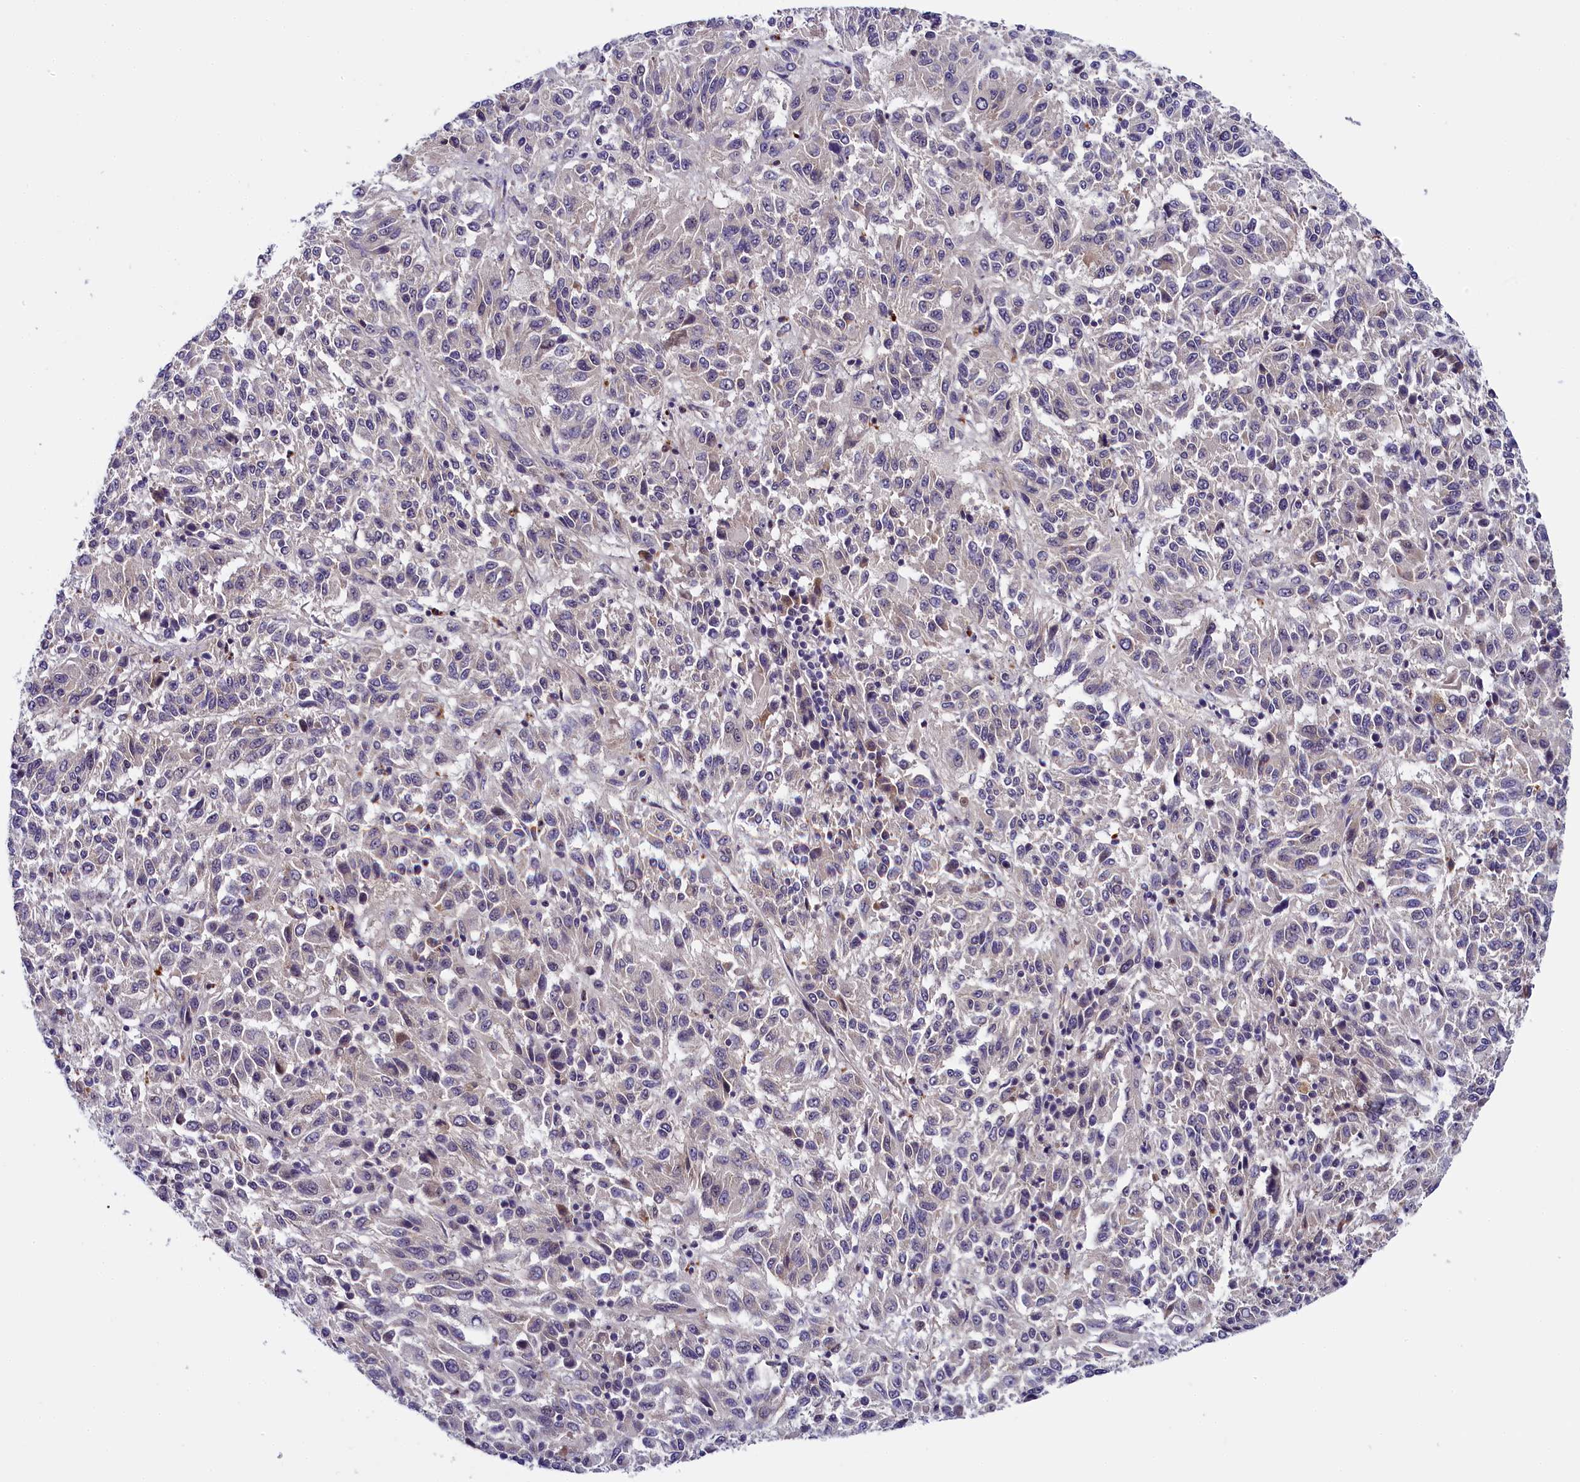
{"staining": {"intensity": "negative", "quantity": "none", "location": "none"}, "tissue": "melanoma", "cell_type": "Tumor cells", "image_type": "cancer", "snomed": [{"axis": "morphology", "description": "Malignant melanoma, Metastatic site"}, {"axis": "topography", "description": "Lung"}], "caption": "DAB immunohistochemical staining of melanoma shows no significant expression in tumor cells. Brightfield microscopy of immunohistochemistry (IHC) stained with DAB (3,3'-diaminobenzidine) (brown) and hematoxylin (blue), captured at high magnification.", "gene": "ENKD1", "patient": {"sex": "male", "age": 64}}